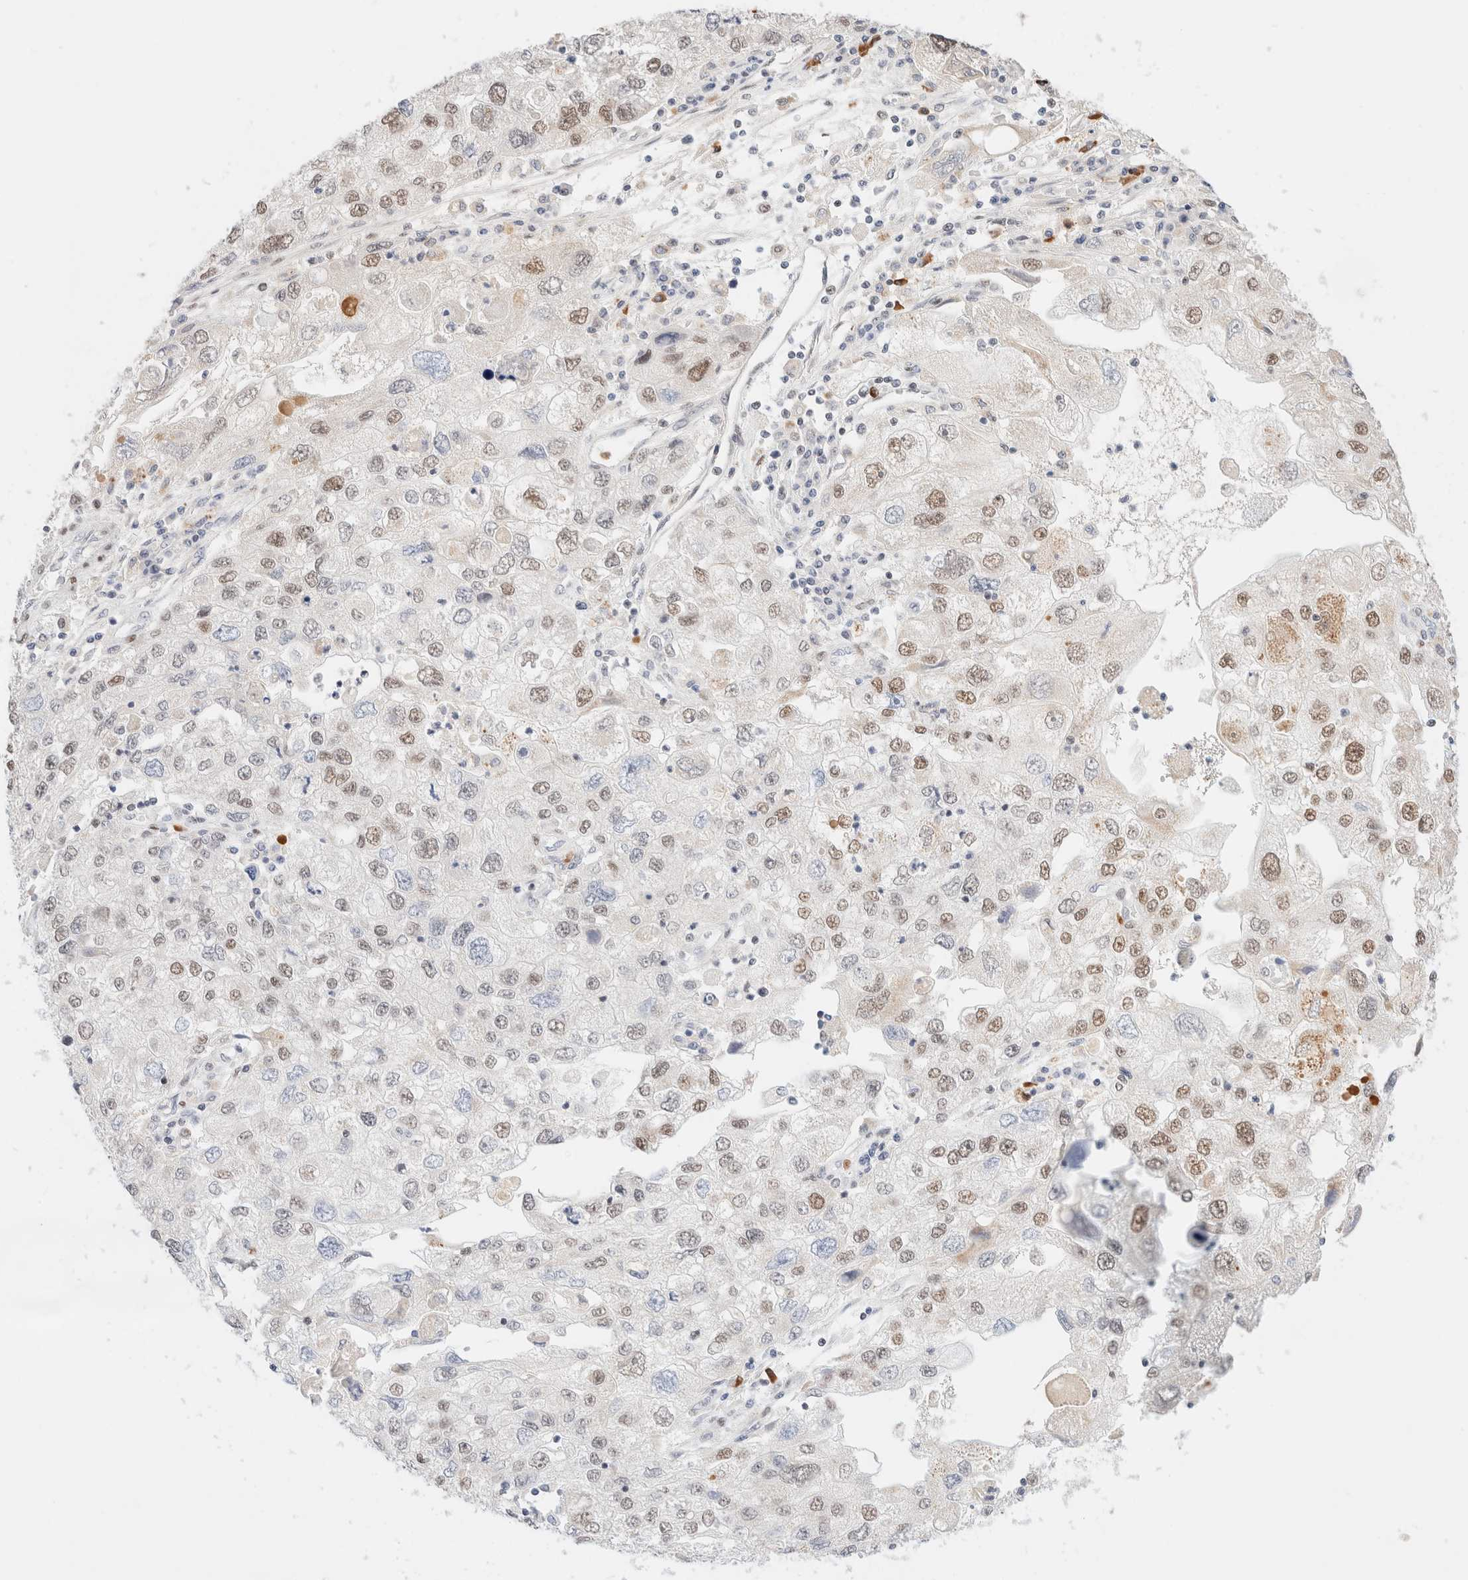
{"staining": {"intensity": "weak", "quantity": "25%-75%", "location": "nuclear"}, "tissue": "endometrial cancer", "cell_type": "Tumor cells", "image_type": "cancer", "snomed": [{"axis": "morphology", "description": "Adenocarcinoma, NOS"}, {"axis": "topography", "description": "Endometrium"}], "caption": "Immunohistochemical staining of human endometrial adenocarcinoma reveals low levels of weak nuclear protein staining in approximately 25%-75% of tumor cells. (Stains: DAB (3,3'-diaminobenzidine) in brown, nuclei in blue, Microscopy: brightfield microscopy at high magnification).", "gene": "CIC", "patient": {"sex": "female", "age": 49}}